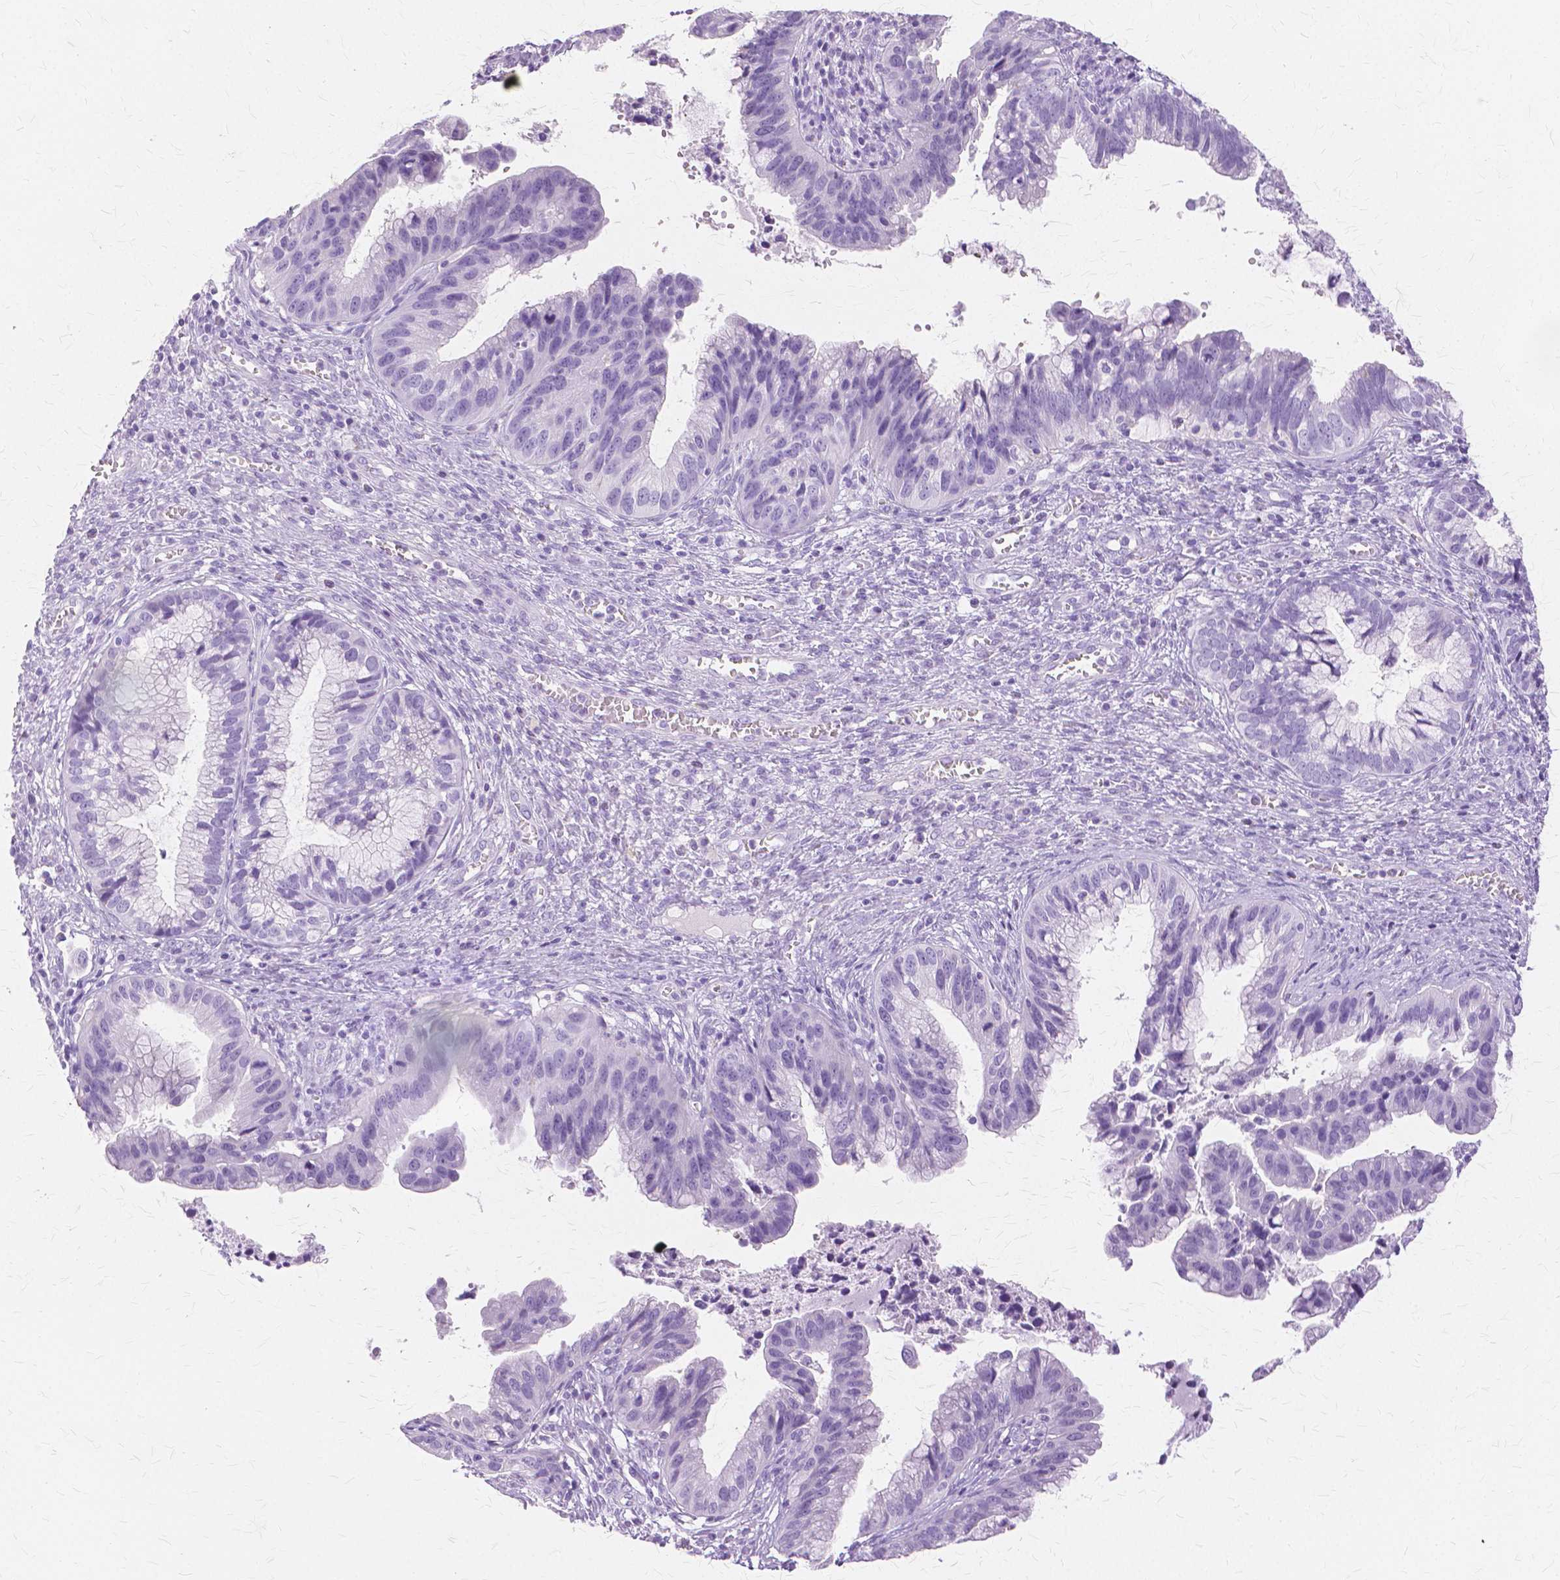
{"staining": {"intensity": "negative", "quantity": "none", "location": "none"}, "tissue": "cervical cancer", "cell_type": "Tumor cells", "image_type": "cancer", "snomed": [{"axis": "morphology", "description": "Adenocarcinoma, NOS"}, {"axis": "topography", "description": "Cervix"}], "caption": "Cervical adenocarcinoma stained for a protein using immunohistochemistry (IHC) demonstrates no staining tumor cells.", "gene": "TGM1", "patient": {"sex": "female", "age": 34}}